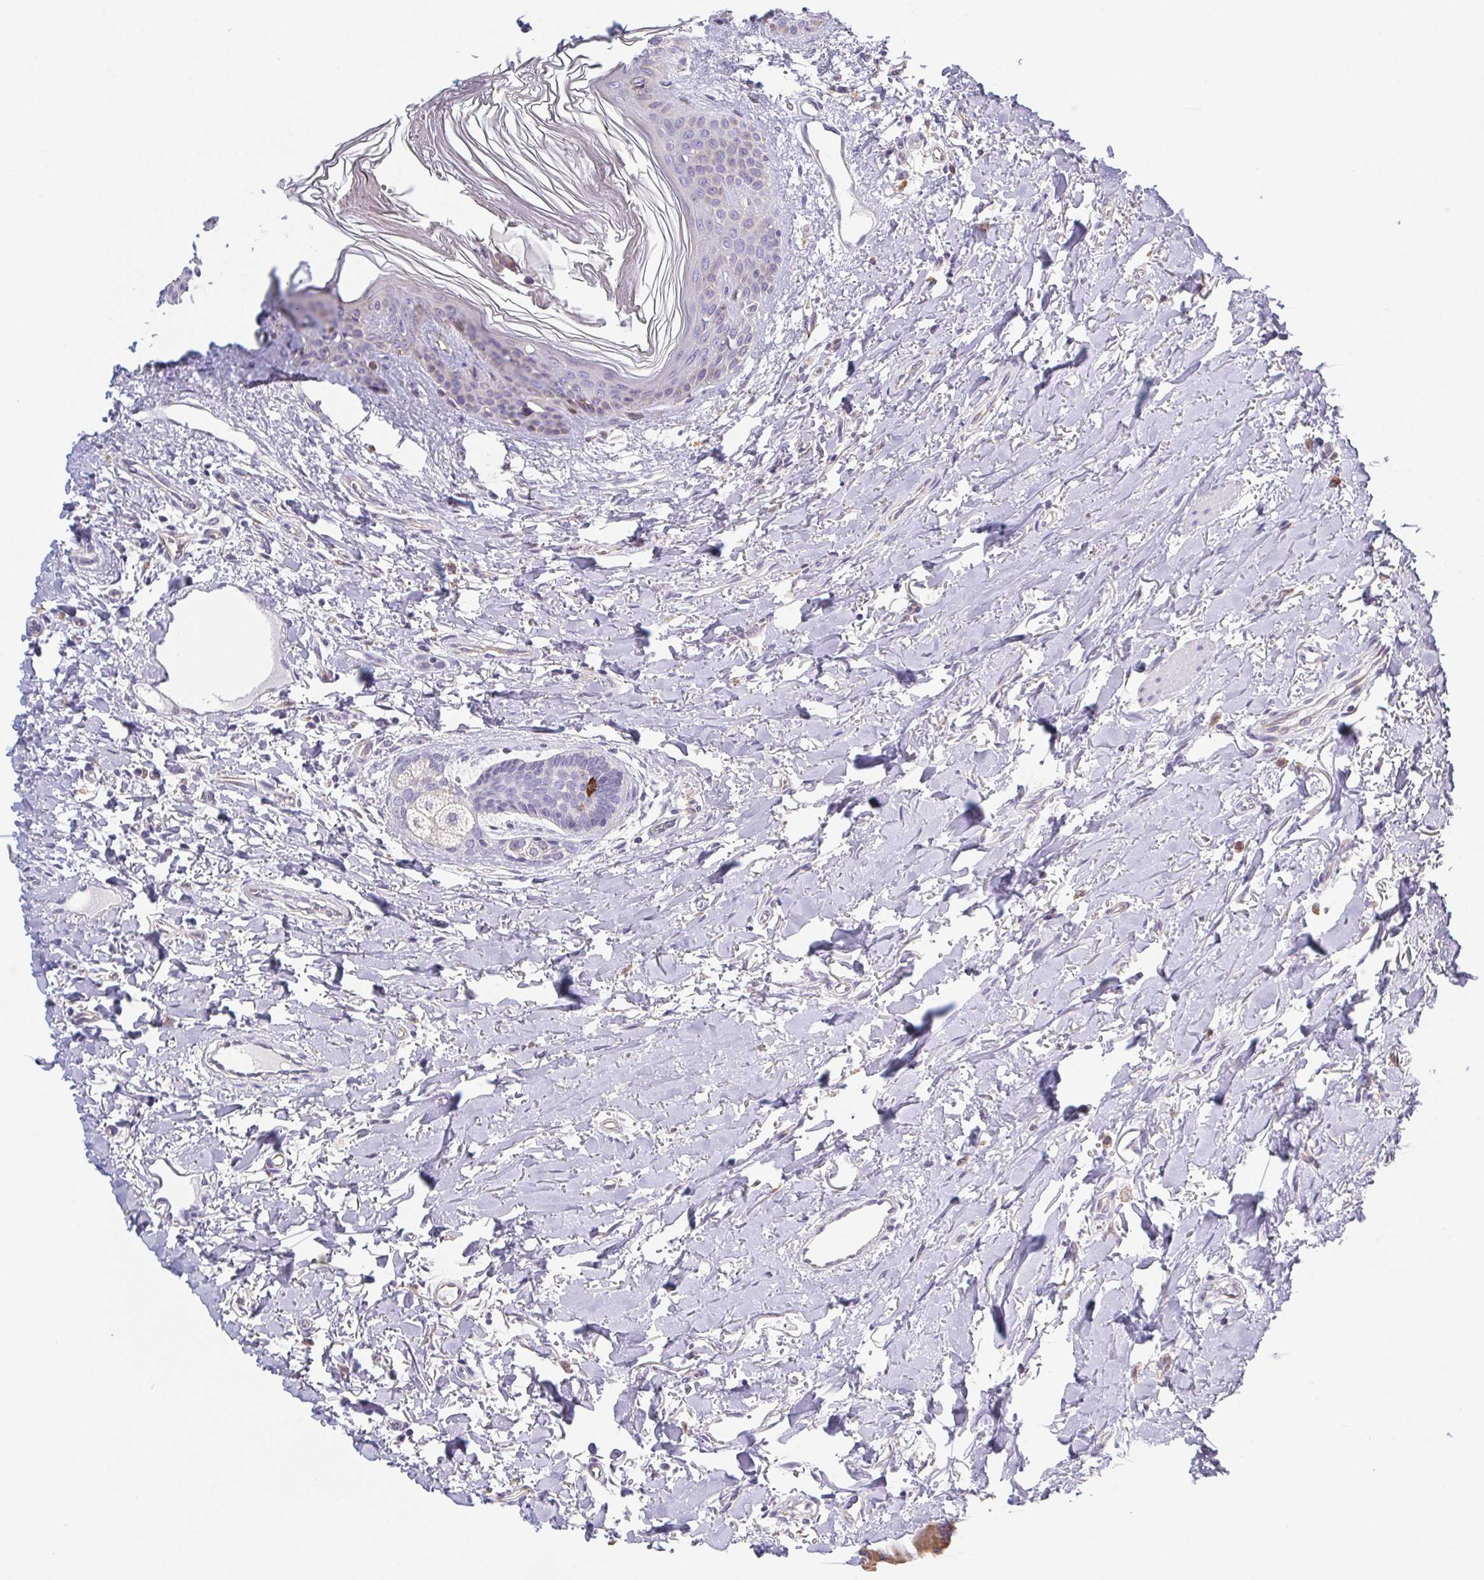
{"staining": {"intensity": "negative", "quantity": "none", "location": "none"}, "tissue": "breast cancer", "cell_type": "Tumor cells", "image_type": "cancer", "snomed": [{"axis": "morphology", "description": "Duct carcinoma"}, {"axis": "topography", "description": "Breast"}], "caption": "This image is of breast cancer (invasive ductal carcinoma) stained with immunohistochemistry to label a protein in brown with the nuclei are counter-stained blue. There is no staining in tumor cells. (DAB (3,3'-diaminobenzidine) immunohistochemistry visualized using brightfield microscopy, high magnification).", "gene": "ADAM8", "patient": {"sex": "female", "age": 38}}